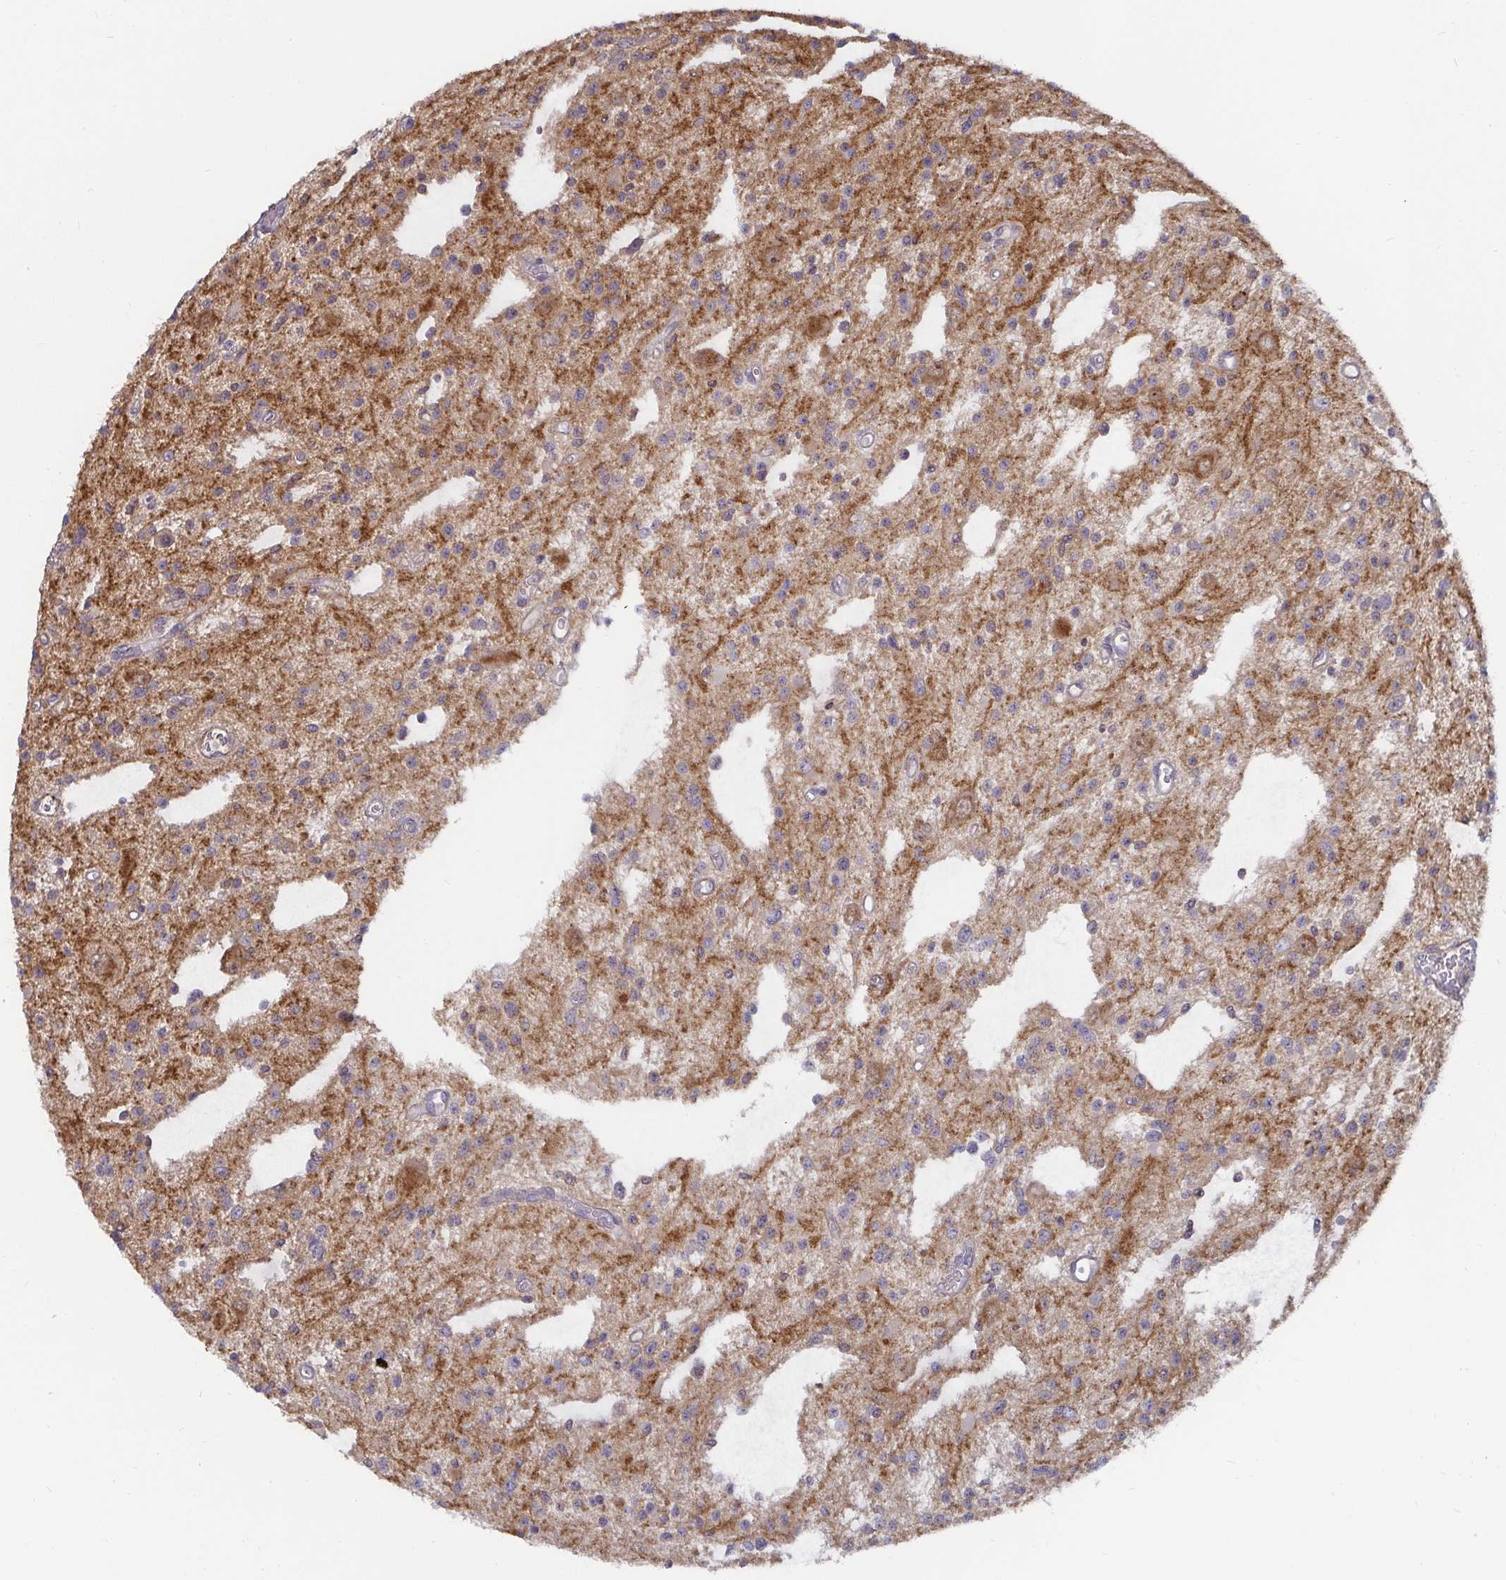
{"staining": {"intensity": "weak", "quantity": "25%-75%", "location": "cytoplasmic/membranous"}, "tissue": "glioma", "cell_type": "Tumor cells", "image_type": "cancer", "snomed": [{"axis": "morphology", "description": "Glioma, malignant, Low grade"}, {"axis": "topography", "description": "Brain"}], "caption": "This image demonstrates IHC staining of low-grade glioma (malignant), with low weak cytoplasmic/membranous staining in approximately 25%-75% of tumor cells.", "gene": "CDH18", "patient": {"sex": "male", "age": 43}}